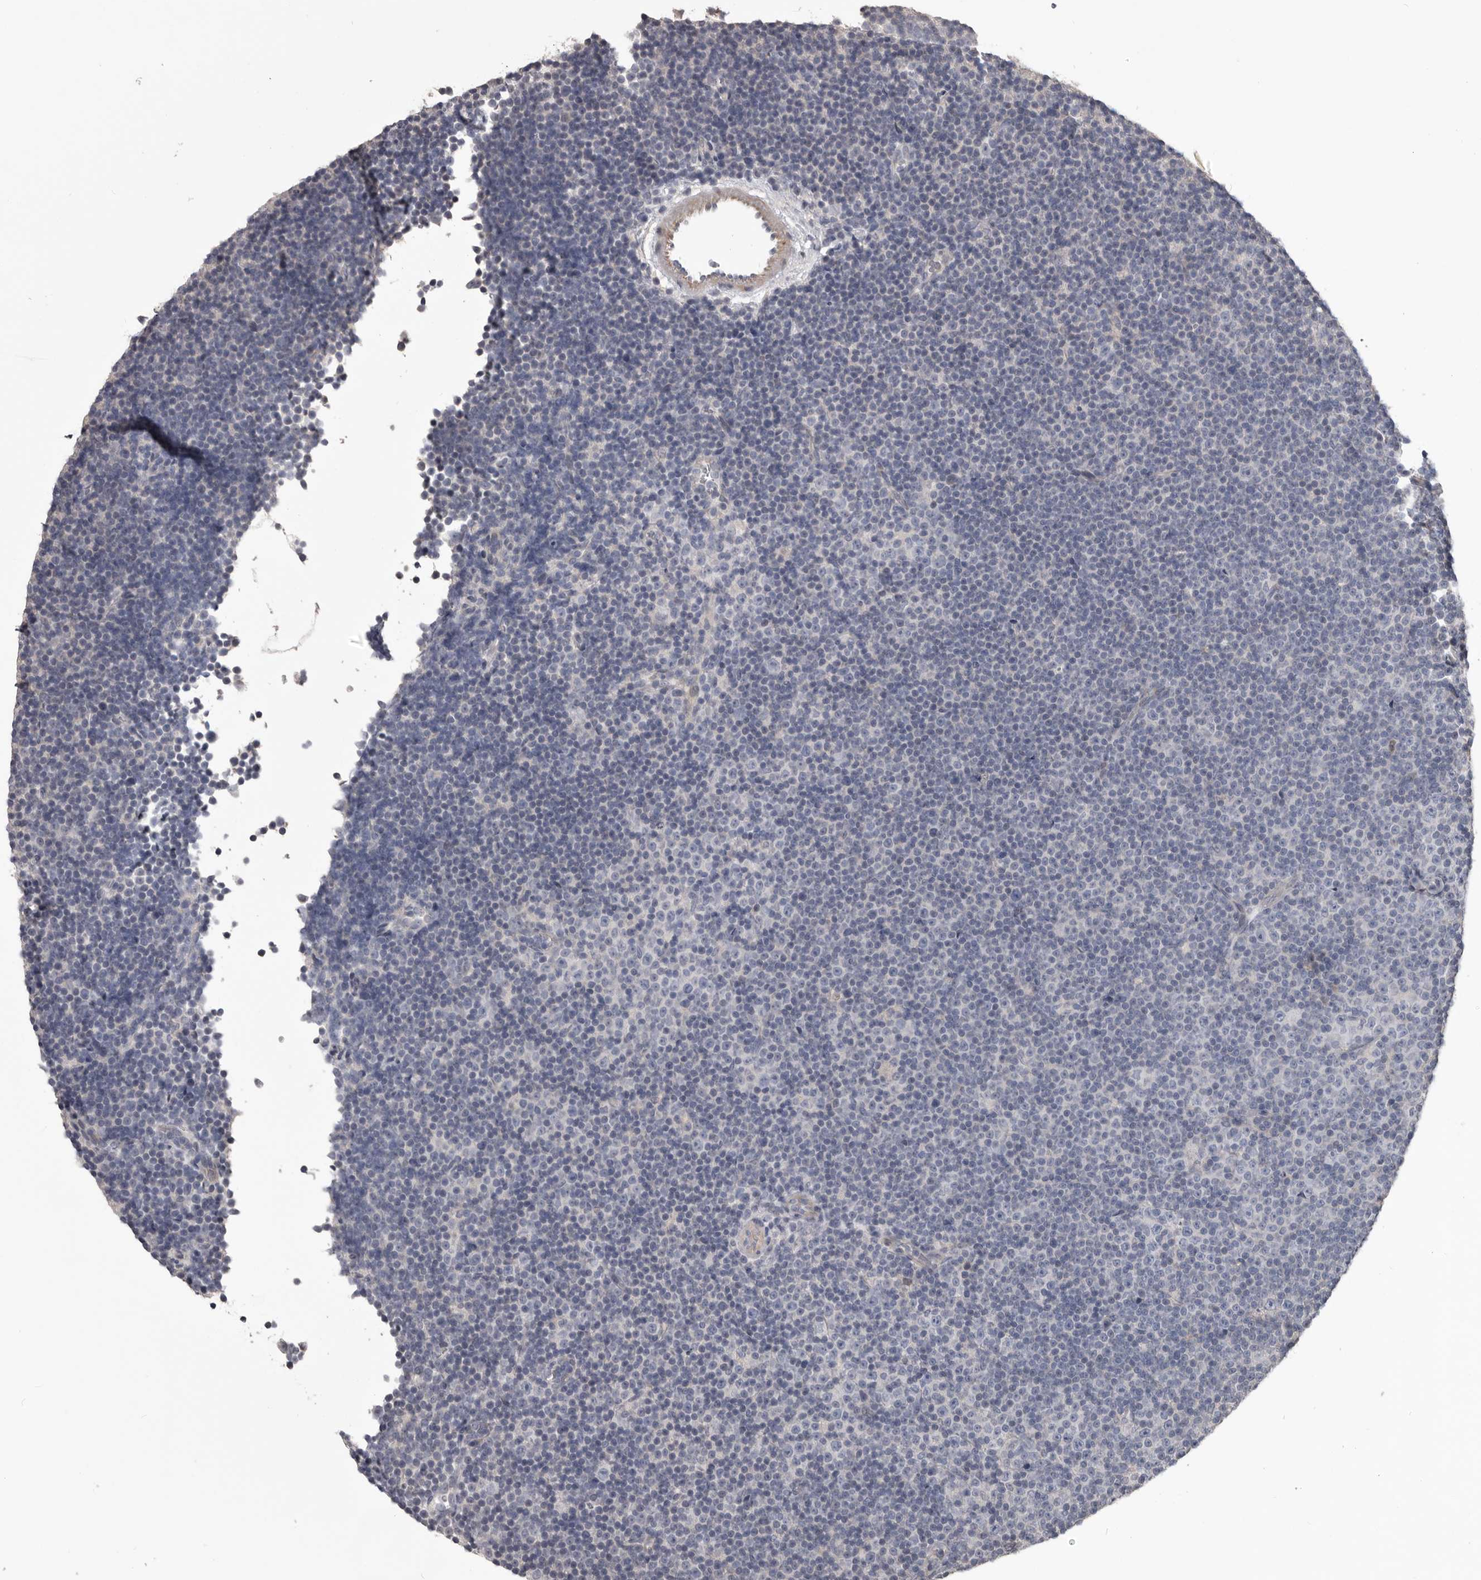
{"staining": {"intensity": "negative", "quantity": "none", "location": "none"}, "tissue": "lymphoma", "cell_type": "Tumor cells", "image_type": "cancer", "snomed": [{"axis": "morphology", "description": "Malignant lymphoma, non-Hodgkin's type, Low grade"}, {"axis": "topography", "description": "Lymph node"}], "caption": "The immunohistochemistry (IHC) photomicrograph has no significant positivity in tumor cells of low-grade malignant lymphoma, non-Hodgkin's type tissue.", "gene": "LPAR6", "patient": {"sex": "female", "age": 67}}